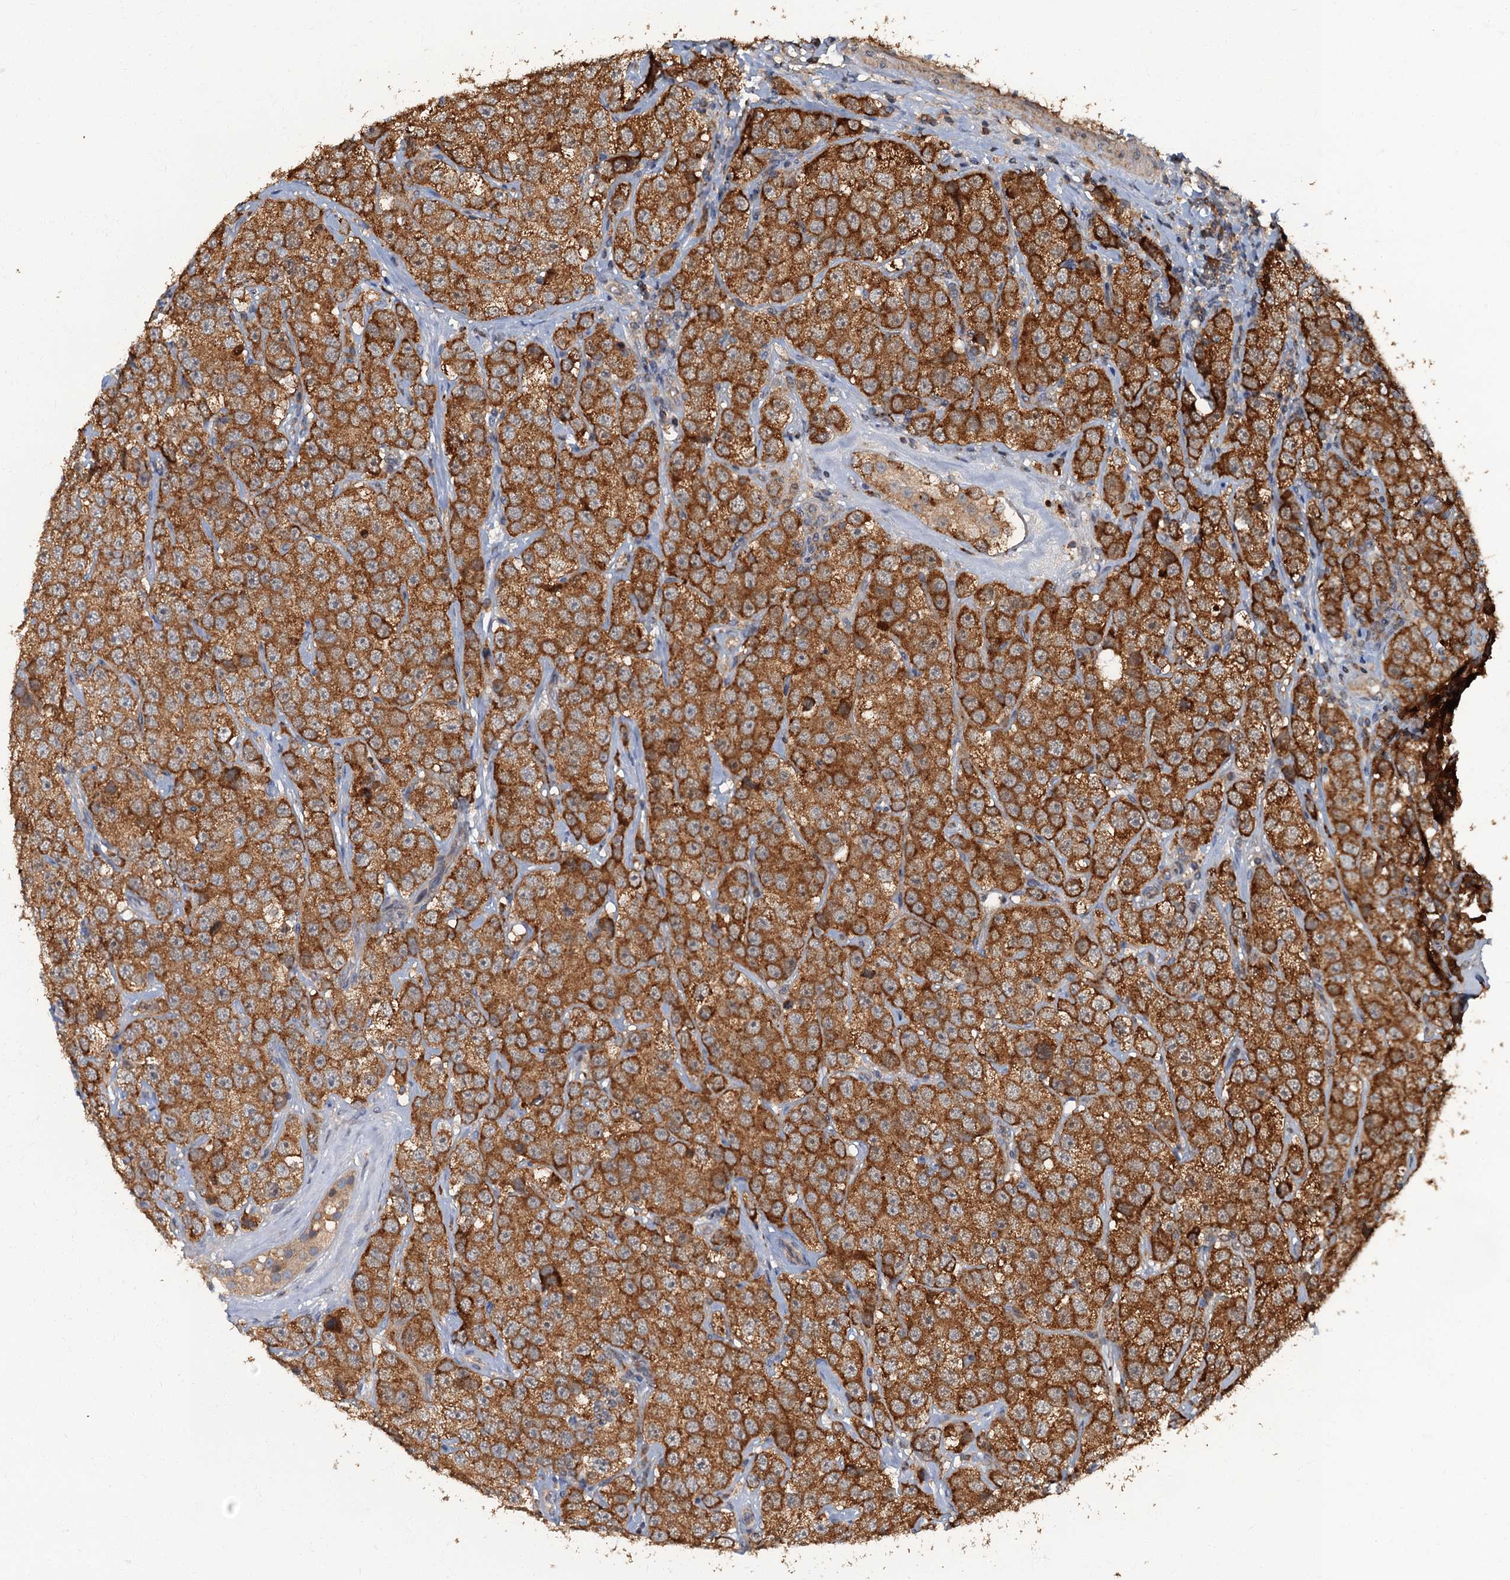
{"staining": {"intensity": "strong", "quantity": ">75%", "location": "cytoplasmic/membranous"}, "tissue": "testis cancer", "cell_type": "Tumor cells", "image_type": "cancer", "snomed": [{"axis": "morphology", "description": "Seminoma, NOS"}, {"axis": "topography", "description": "Testis"}], "caption": "Protein staining displays strong cytoplasmic/membranous expression in about >75% of tumor cells in testis cancer (seminoma). Using DAB (3,3'-diaminobenzidine) (brown) and hematoxylin (blue) stains, captured at high magnification using brightfield microscopy.", "gene": "WDCP", "patient": {"sex": "male", "age": 28}}